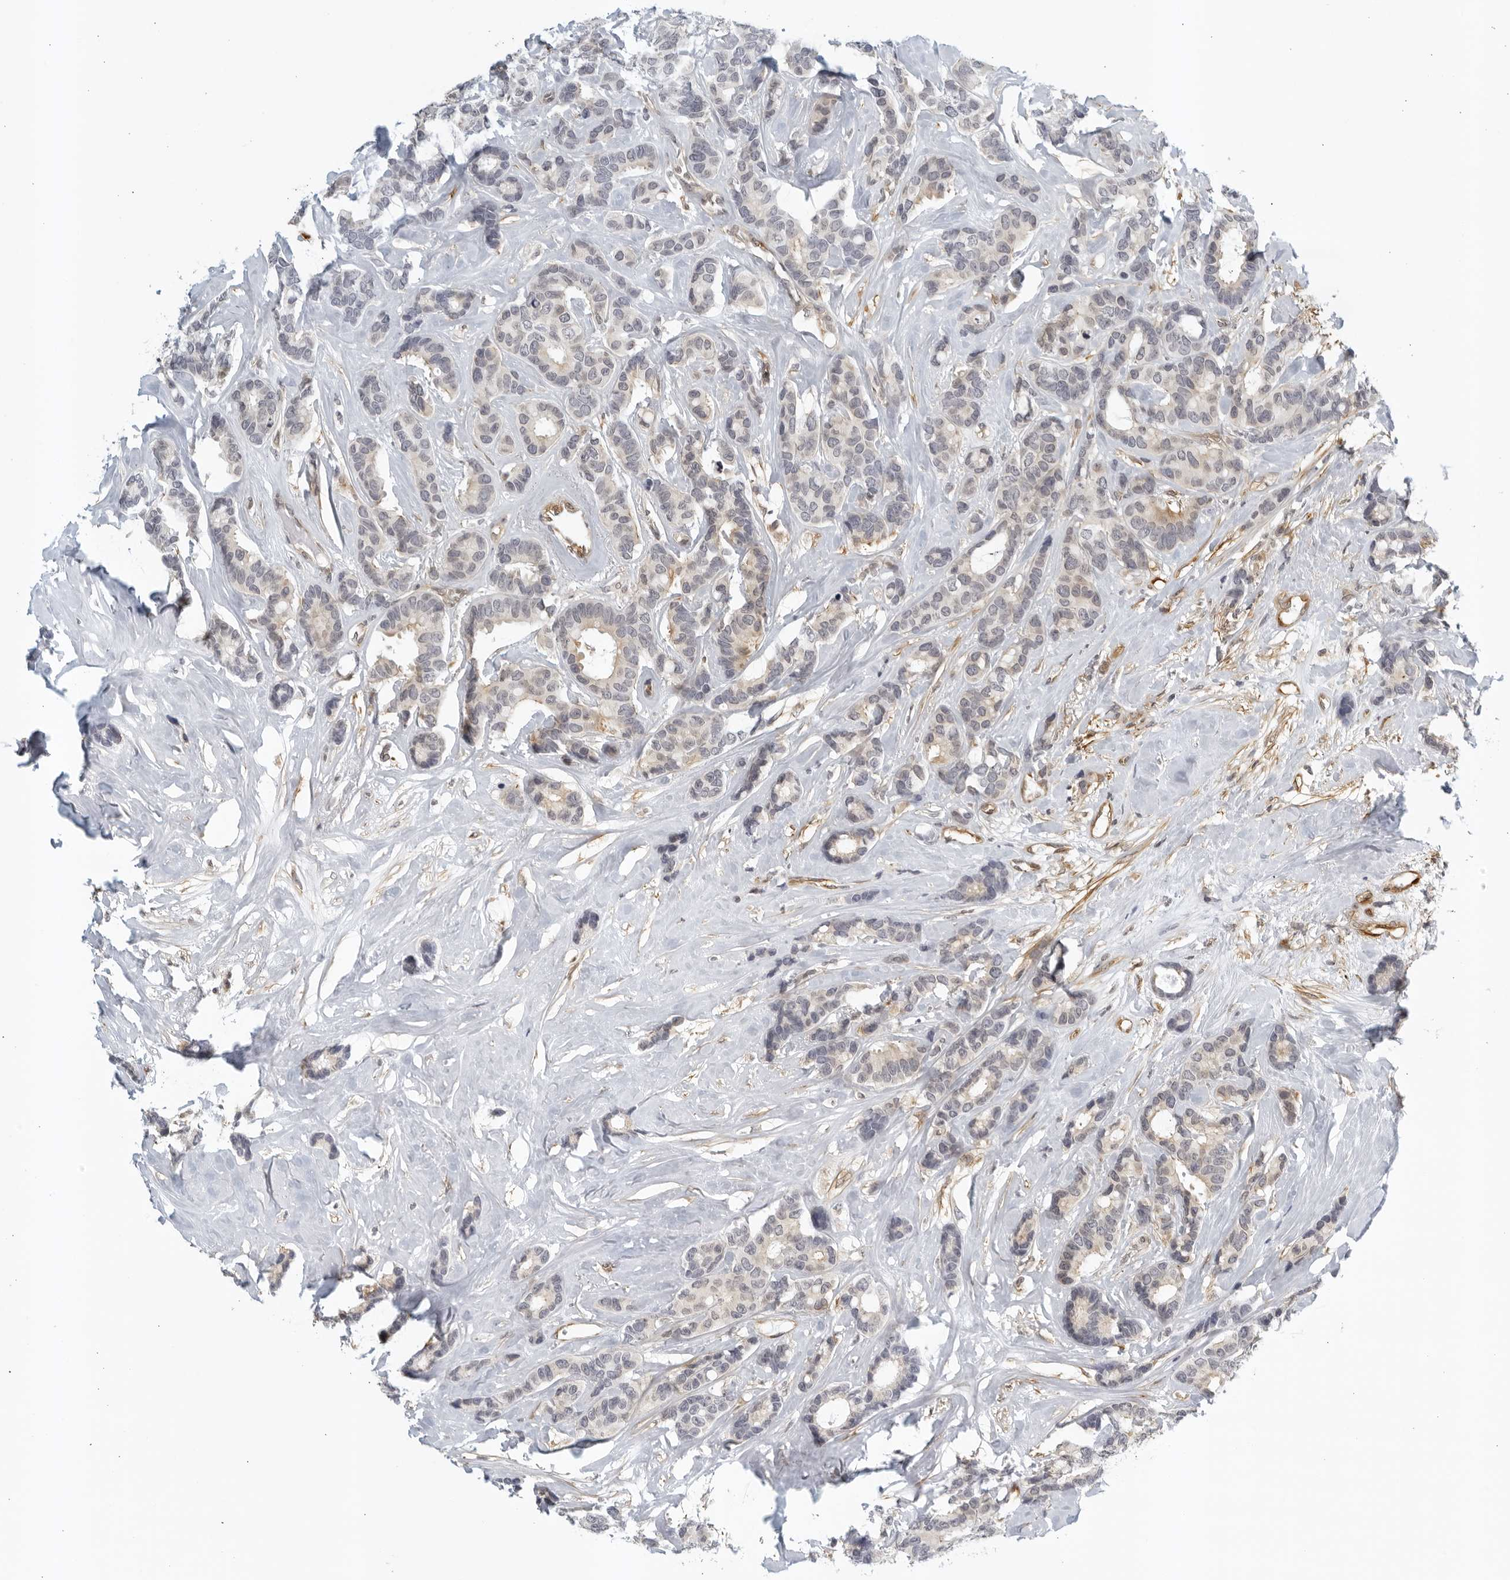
{"staining": {"intensity": "negative", "quantity": "none", "location": "none"}, "tissue": "breast cancer", "cell_type": "Tumor cells", "image_type": "cancer", "snomed": [{"axis": "morphology", "description": "Duct carcinoma"}, {"axis": "topography", "description": "Breast"}], "caption": "DAB (3,3'-diaminobenzidine) immunohistochemical staining of human breast cancer (invasive ductal carcinoma) exhibits no significant expression in tumor cells. Brightfield microscopy of IHC stained with DAB (brown) and hematoxylin (blue), captured at high magnification.", "gene": "SERTAD4", "patient": {"sex": "female", "age": 87}}